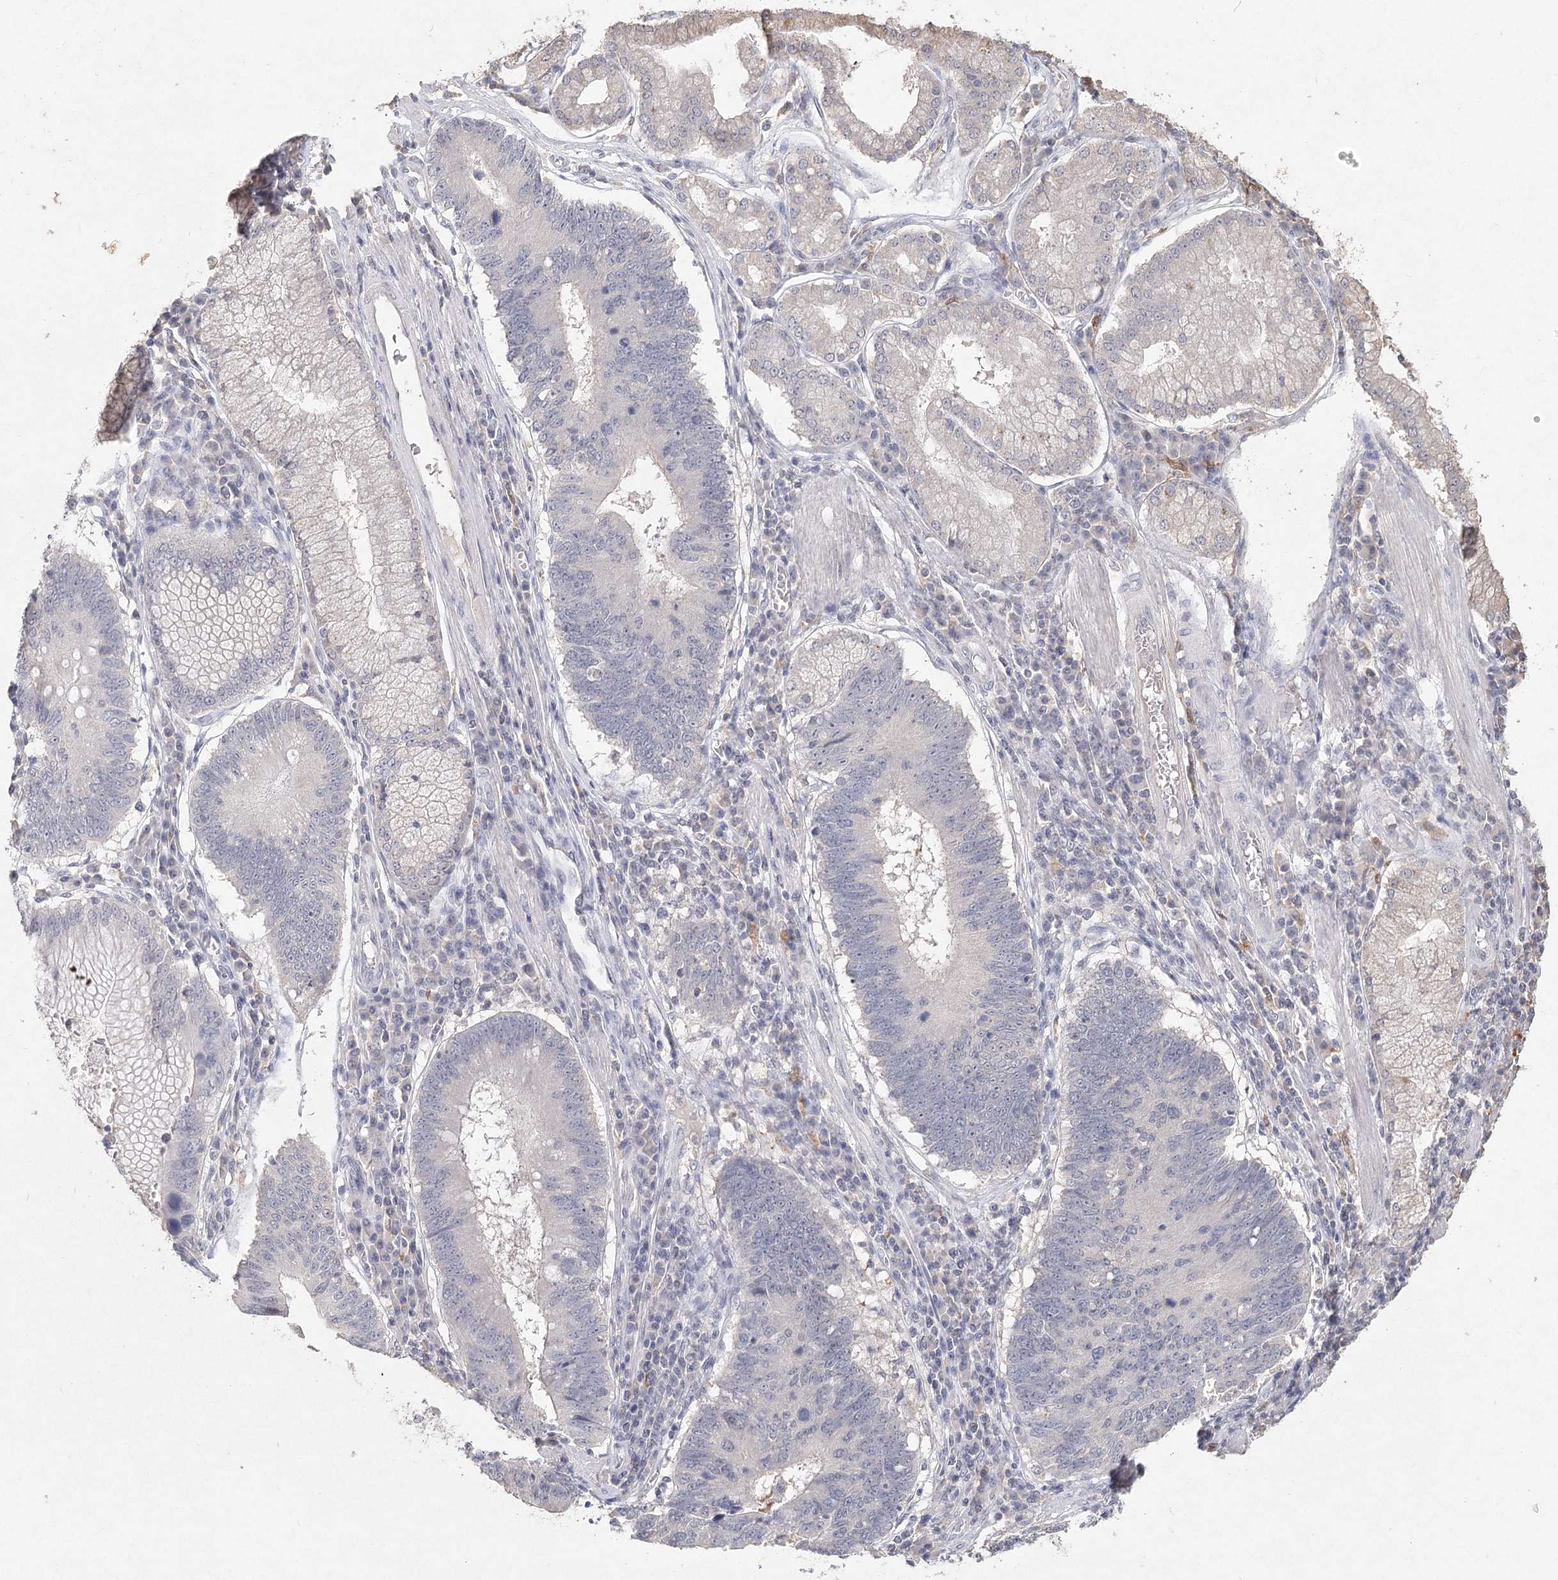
{"staining": {"intensity": "negative", "quantity": "none", "location": "none"}, "tissue": "stomach cancer", "cell_type": "Tumor cells", "image_type": "cancer", "snomed": [{"axis": "morphology", "description": "Adenocarcinoma, NOS"}, {"axis": "topography", "description": "Stomach"}], "caption": "There is no significant expression in tumor cells of stomach cancer (adenocarcinoma).", "gene": "ARSI", "patient": {"sex": "male", "age": 59}}